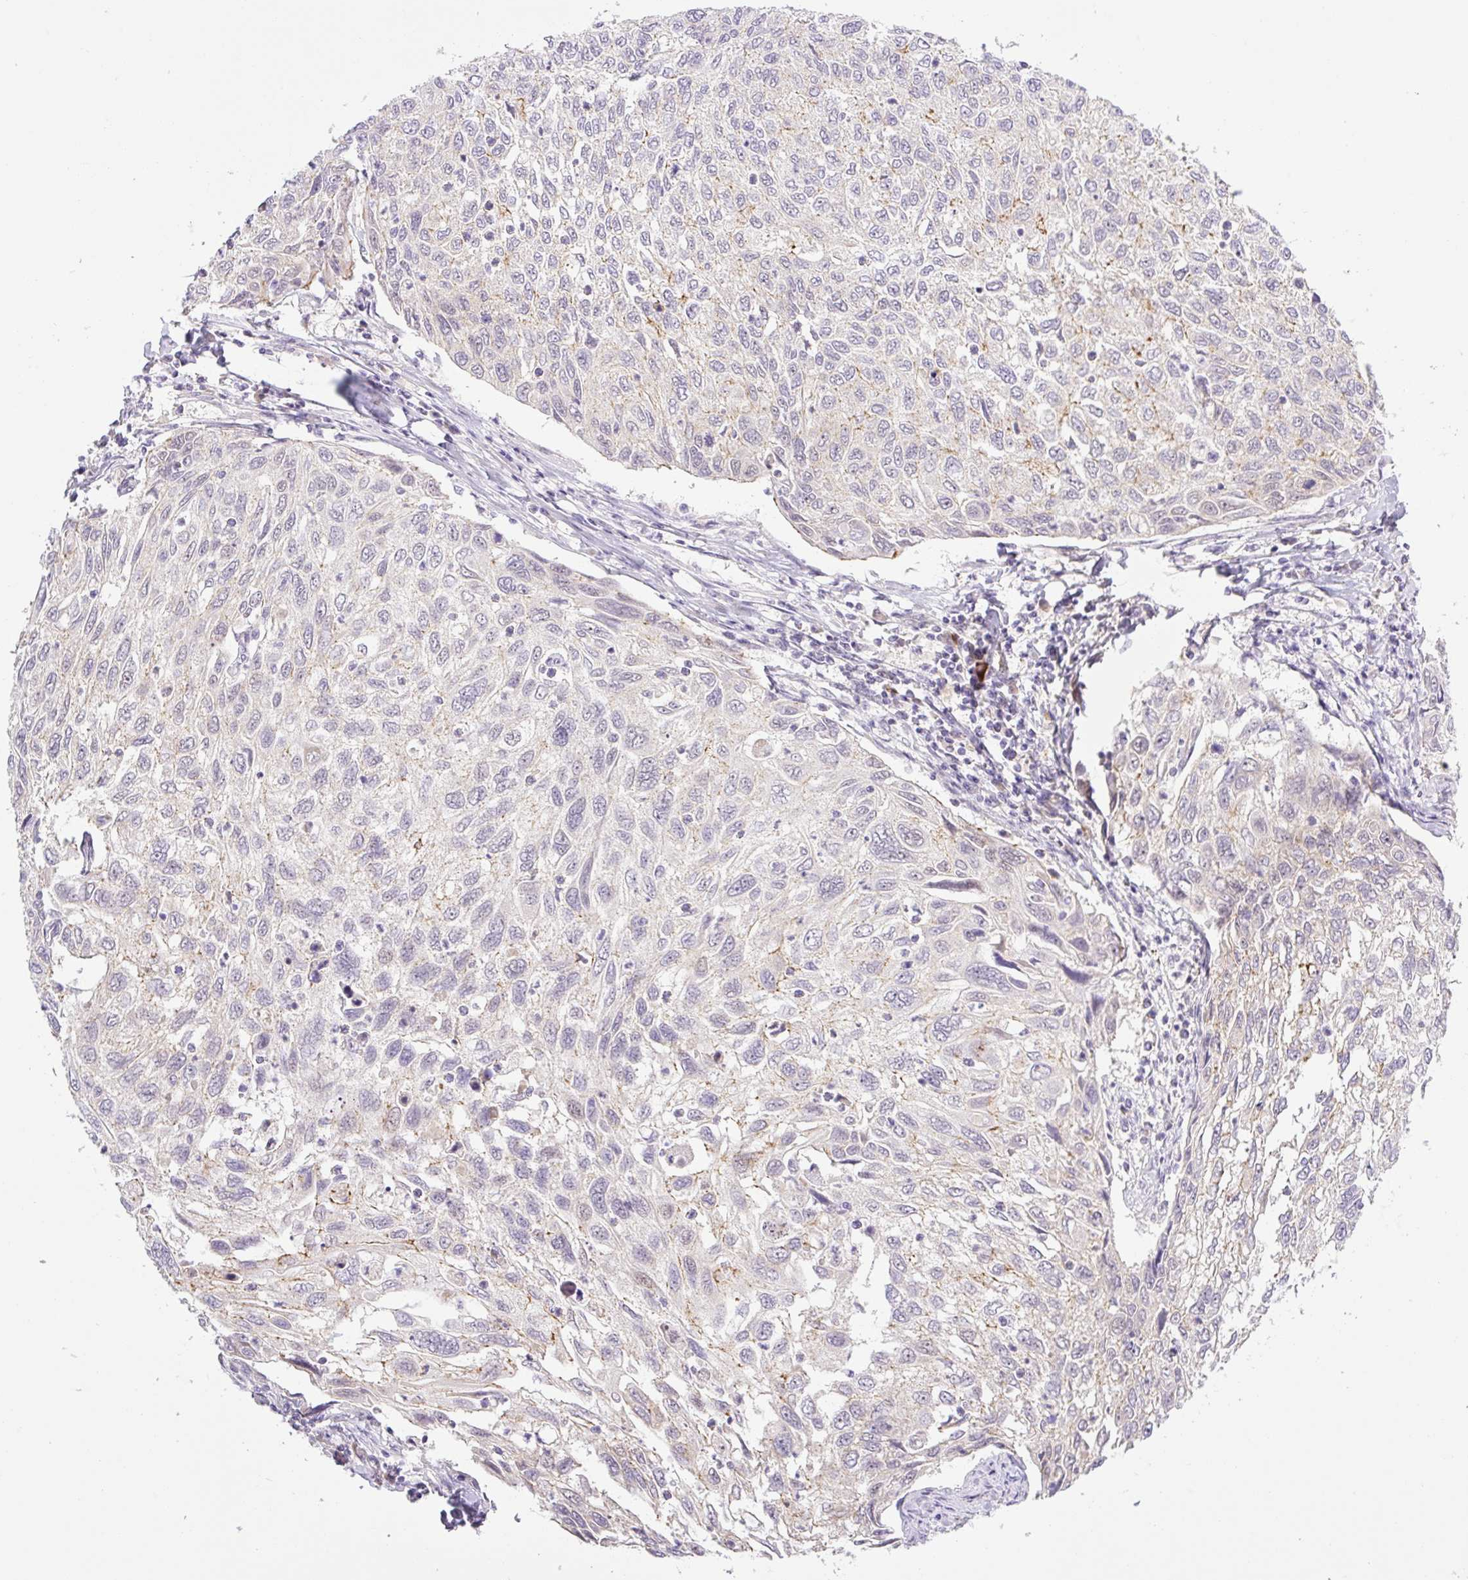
{"staining": {"intensity": "negative", "quantity": "none", "location": "none"}, "tissue": "cervical cancer", "cell_type": "Tumor cells", "image_type": "cancer", "snomed": [{"axis": "morphology", "description": "Squamous cell carcinoma, NOS"}, {"axis": "topography", "description": "Cervix"}], "caption": "IHC of human cervical cancer demonstrates no expression in tumor cells. The staining was performed using DAB to visualize the protein expression in brown, while the nuclei were stained in blue with hematoxylin (Magnification: 20x).", "gene": "ICE1", "patient": {"sex": "female", "age": 70}}